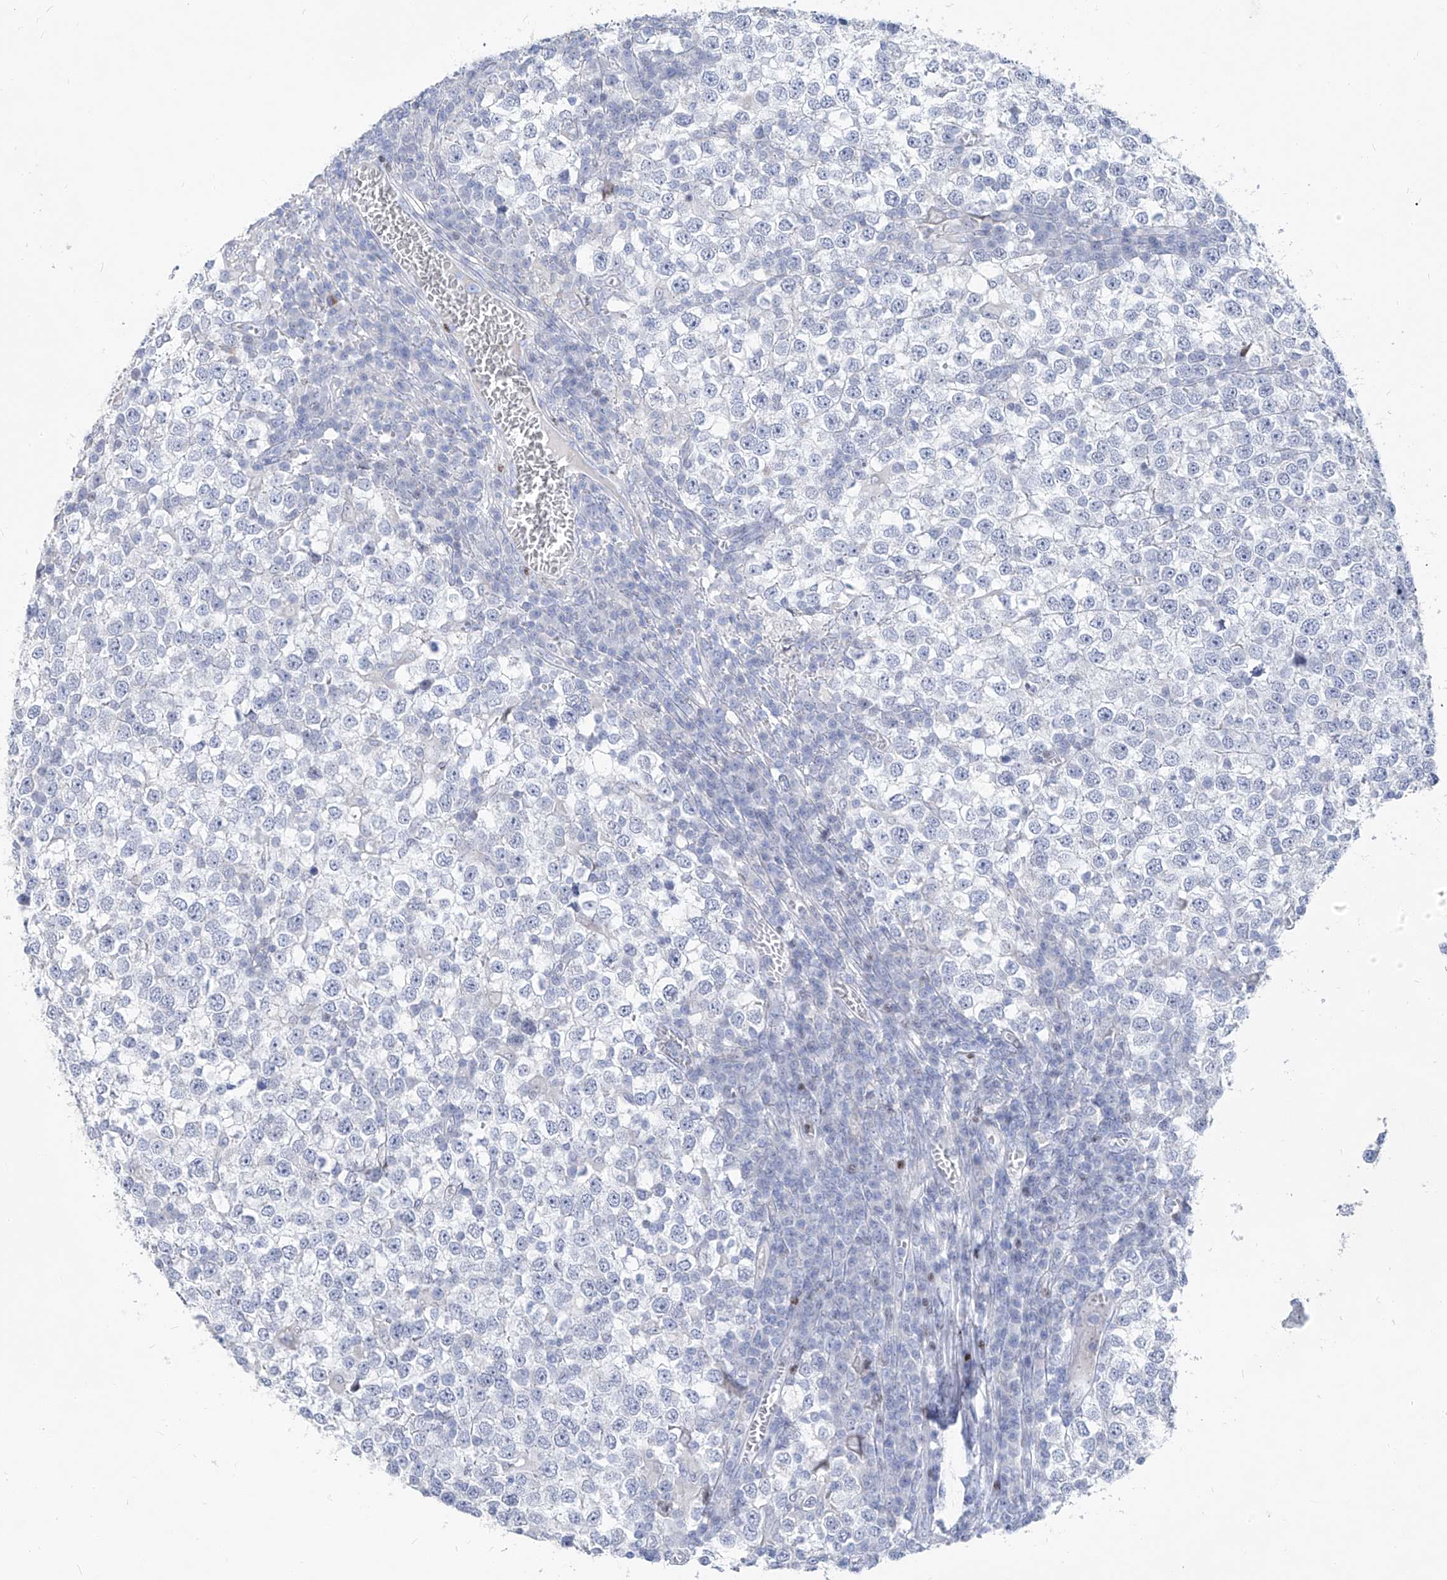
{"staining": {"intensity": "negative", "quantity": "none", "location": "none"}, "tissue": "testis cancer", "cell_type": "Tumor cells", "image_type": "cancer", "snomed": [{"axis": "morphology", "description": "Seminoma, NOS"}, {"axis": "topography", "description": "Testis"}], "caption": "Human testis cancer (seminoma) stained for a protein using immunohistochemistry (IHC) exhibits no staining in tumor cells.", "gene": "FRS3", "patient": {"sex": "male", "age": 65}}